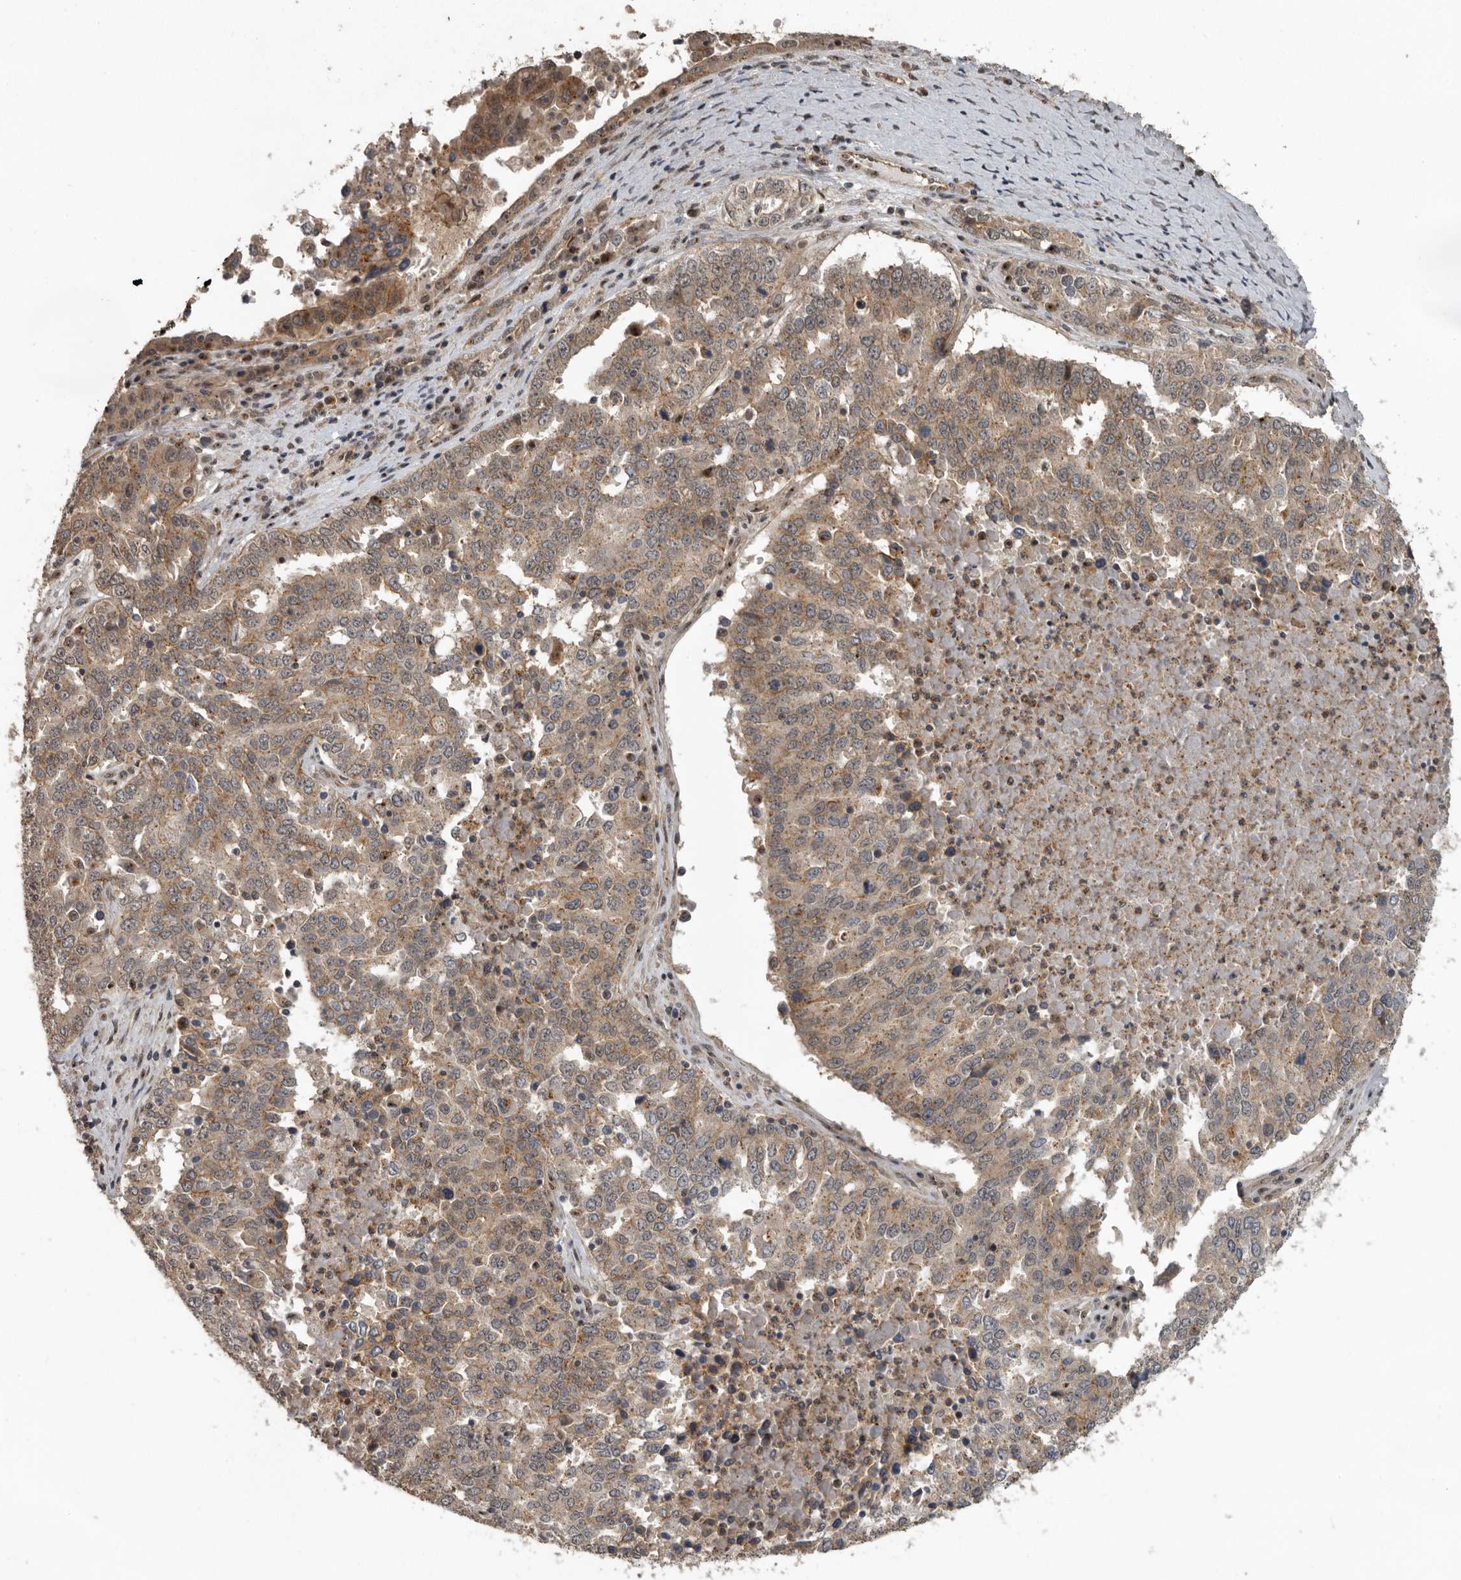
{"staining": {"intensity": "moderate", "quantity": ">75%", "location": "cytoplasmic/membranous"}, "tissue": "ovarian cancer", "cell_type": "Tumor cells", "image_type": "cancer", "snomed": [{"axis": "morphology", "description": "Carcinoma, endometroid"}, {"axis": "topography", "description": "Ovary"}], "caption": "This is a histology image of immunohistochemistry staining of endometroid carcinoma (ovarian), which shows moderate staining in the cytoplasmic/membranous of tumor cells.", "gene": "CEP350", "patient": {"sex": "female", "age": 62}}